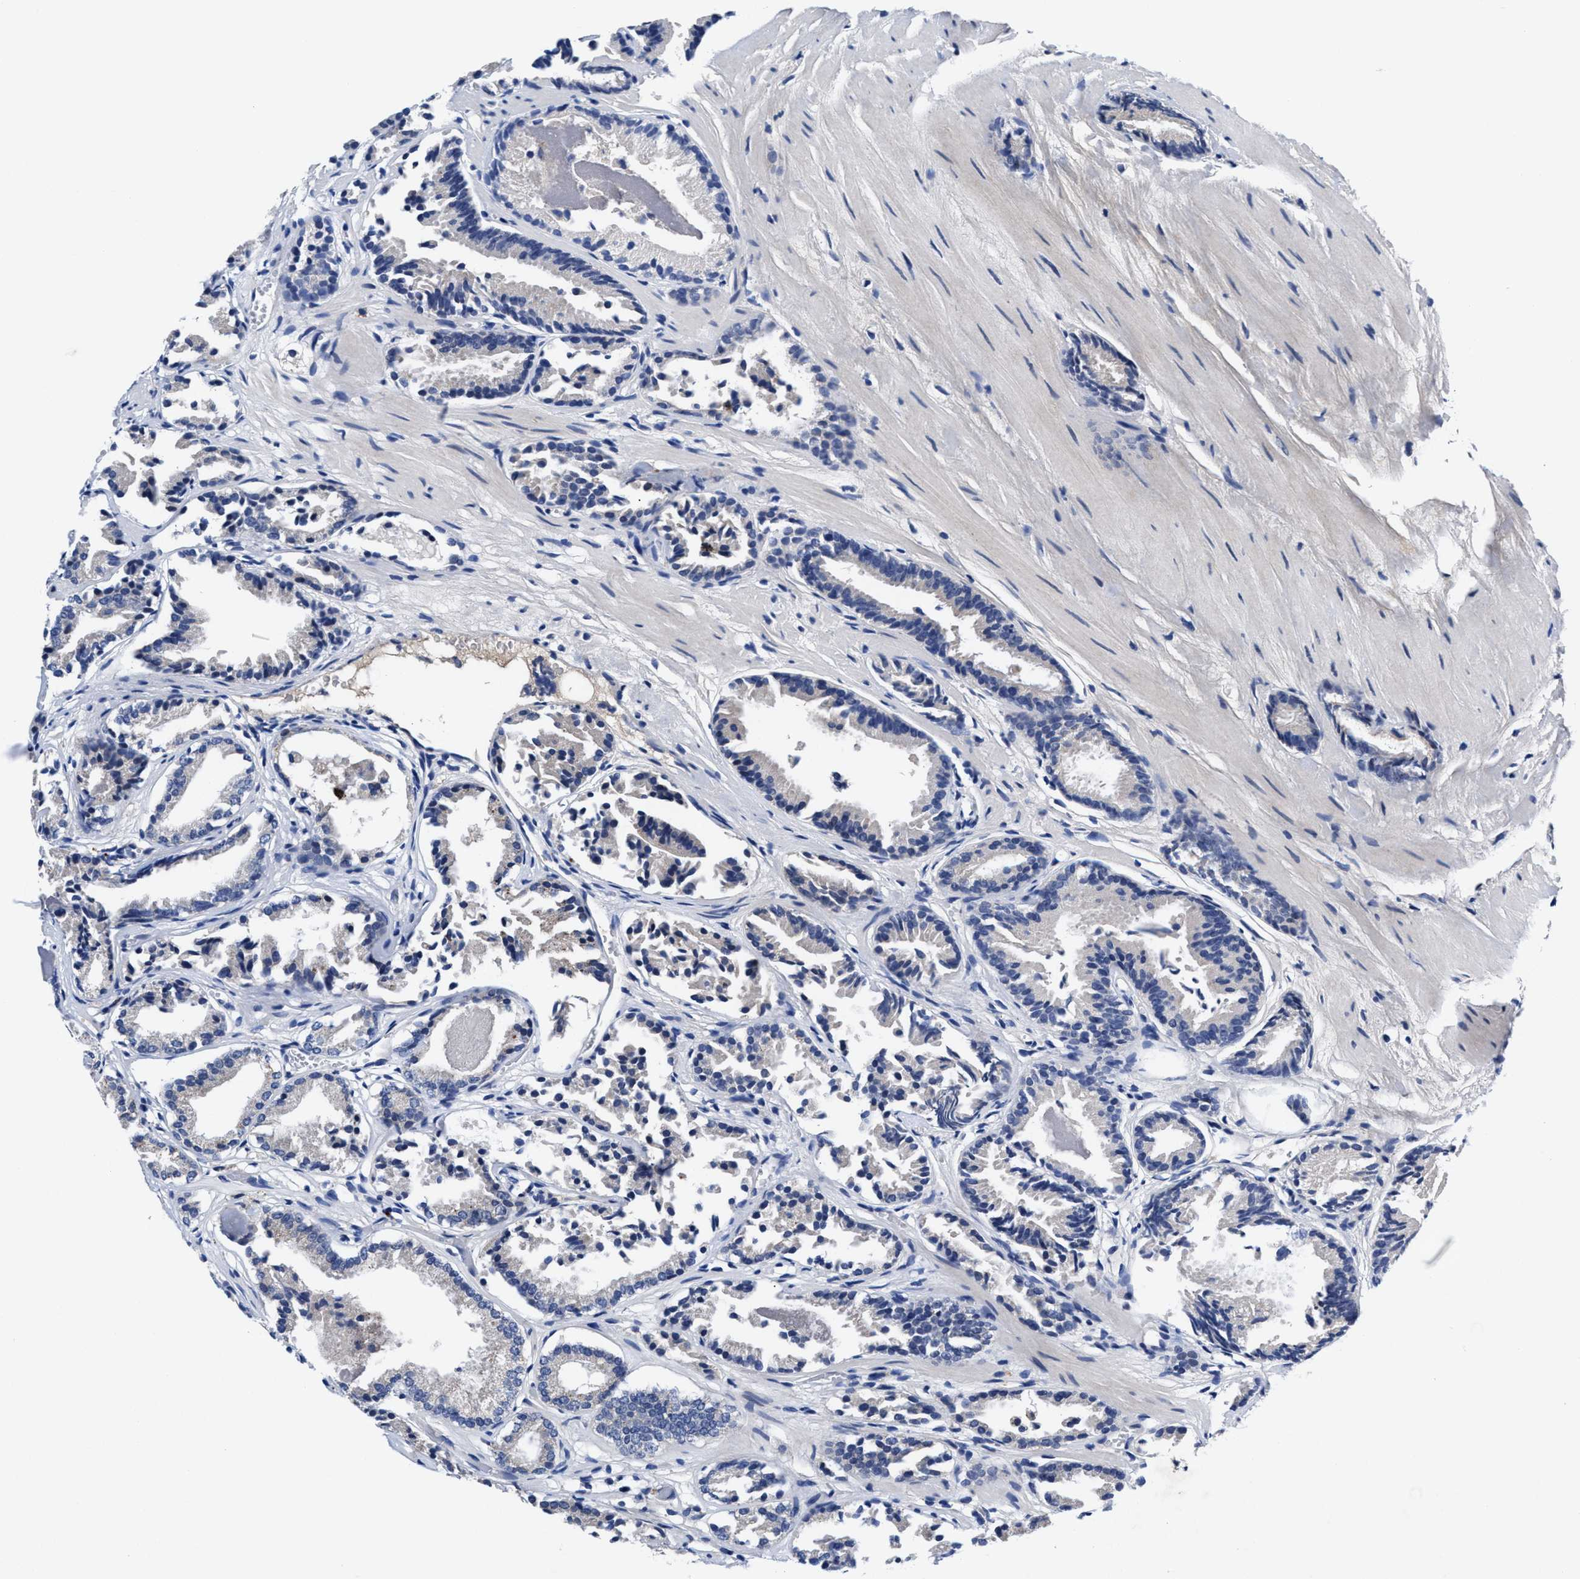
{"staining": {"intensity": "negative", "quantity": "none", "location": "none"}, "tissue": "prostate cancer", "cell_type": "Tumor cells", "image_type": "cancer", "snomed": [{"axis": "morphology", "description": "Adenocarcinoma, Low grade"}, {"axis": "topography", "description": "Prostate"}], "caption": "Micrograph shows no protein staining in tumor cells of low-grade adenocarcinoma (prostate) tissue. Nuclei are stained in blue.", "gene": "DHRS13", "patient": {"sex": "male", "age": 51}}